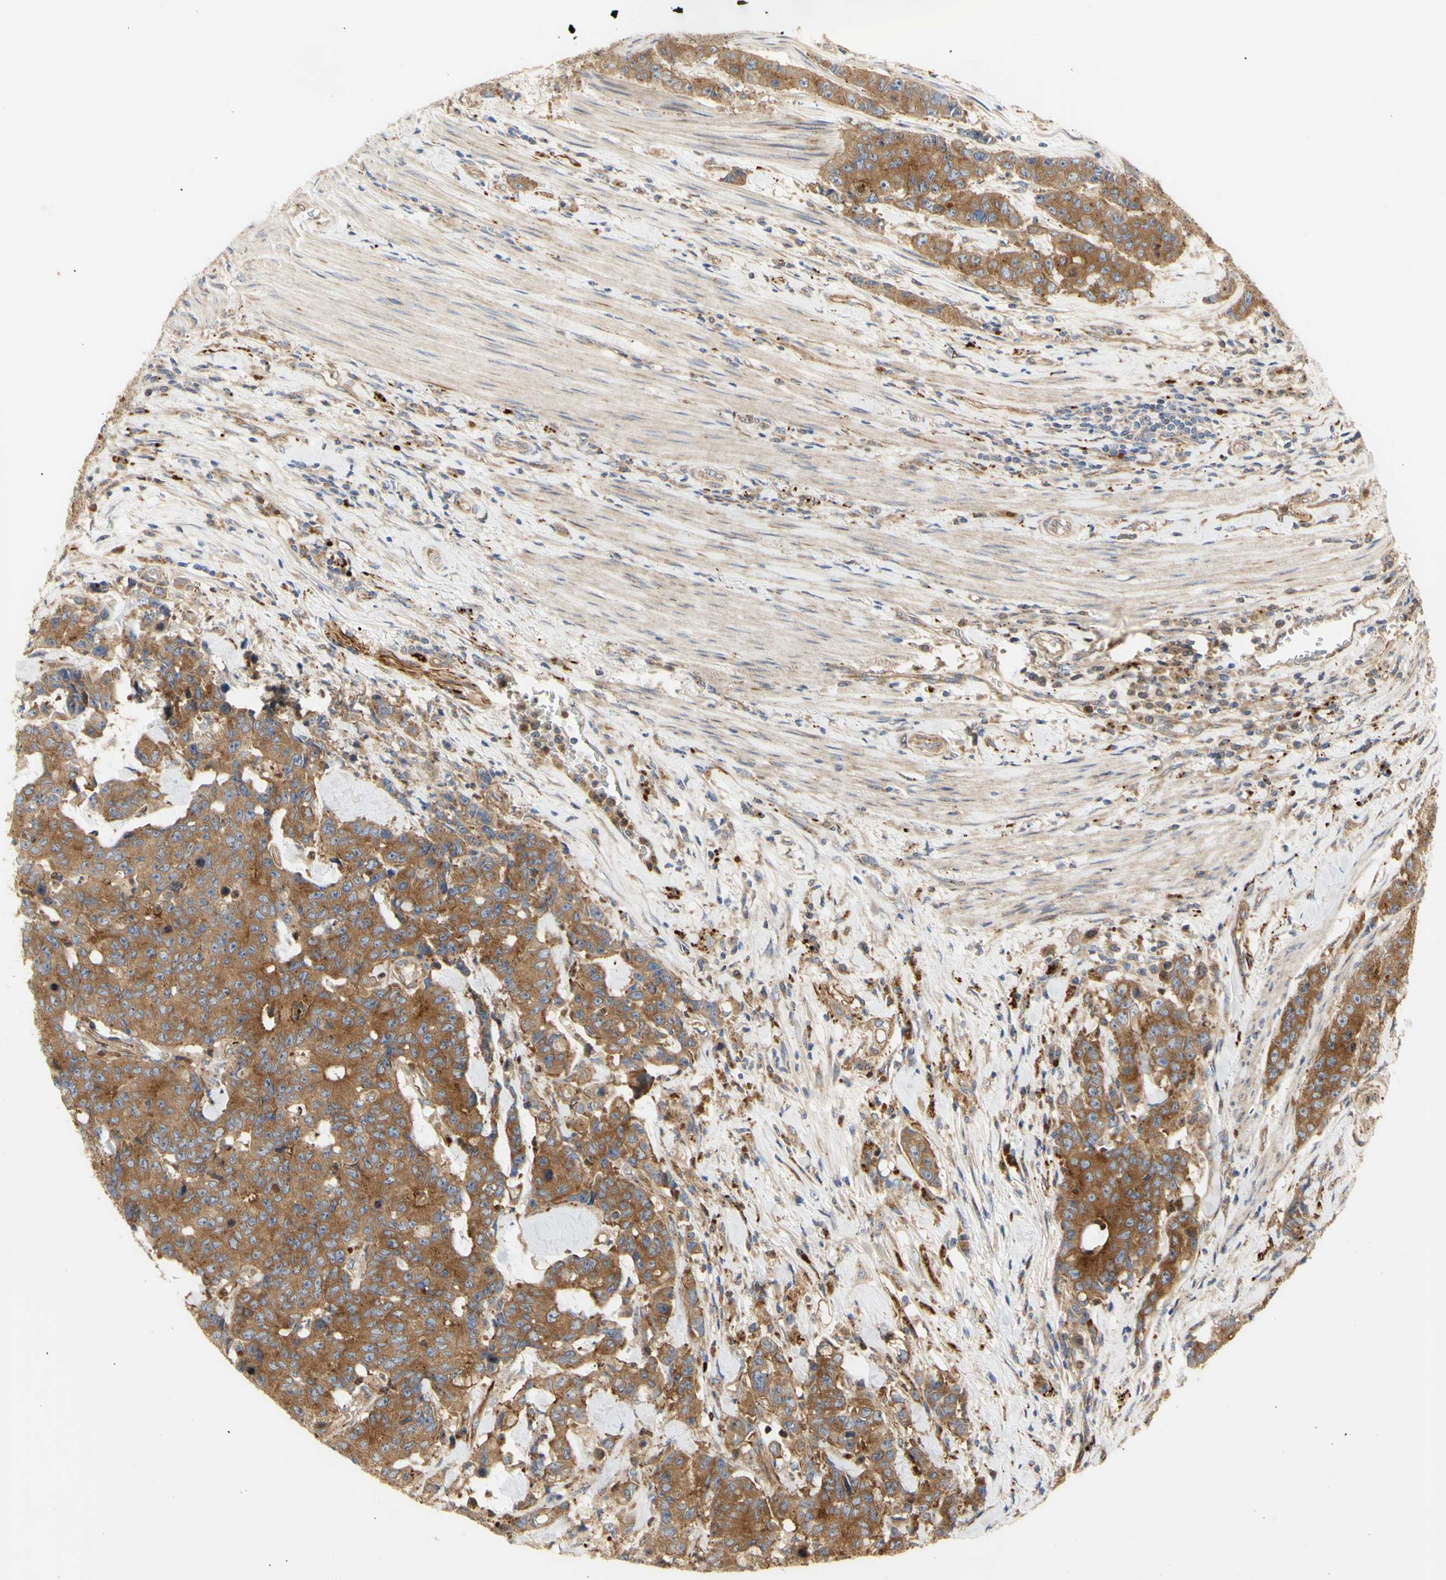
{"staining": {"intensity": "strong", "quantity": "25%-75%", "location": "cytoplasmic/membranous"}, "tissue": "colorectal cancer", "cell_type": "Tumor cells", "image_type": "cancer", "snomed": [{"axis": "morphology", "description": "Adenocarcinoma, NOS"}, {"axis": "topography", "description": "Colon"}], "caption": "Human colorectal cancer stained for a protein (brown) displays strong cytoplasmic/membranous positive staining in about 25%-75% of tumor cells.", "gene": "TUBG2", "patient": {"sex": "female", "age": 86}}